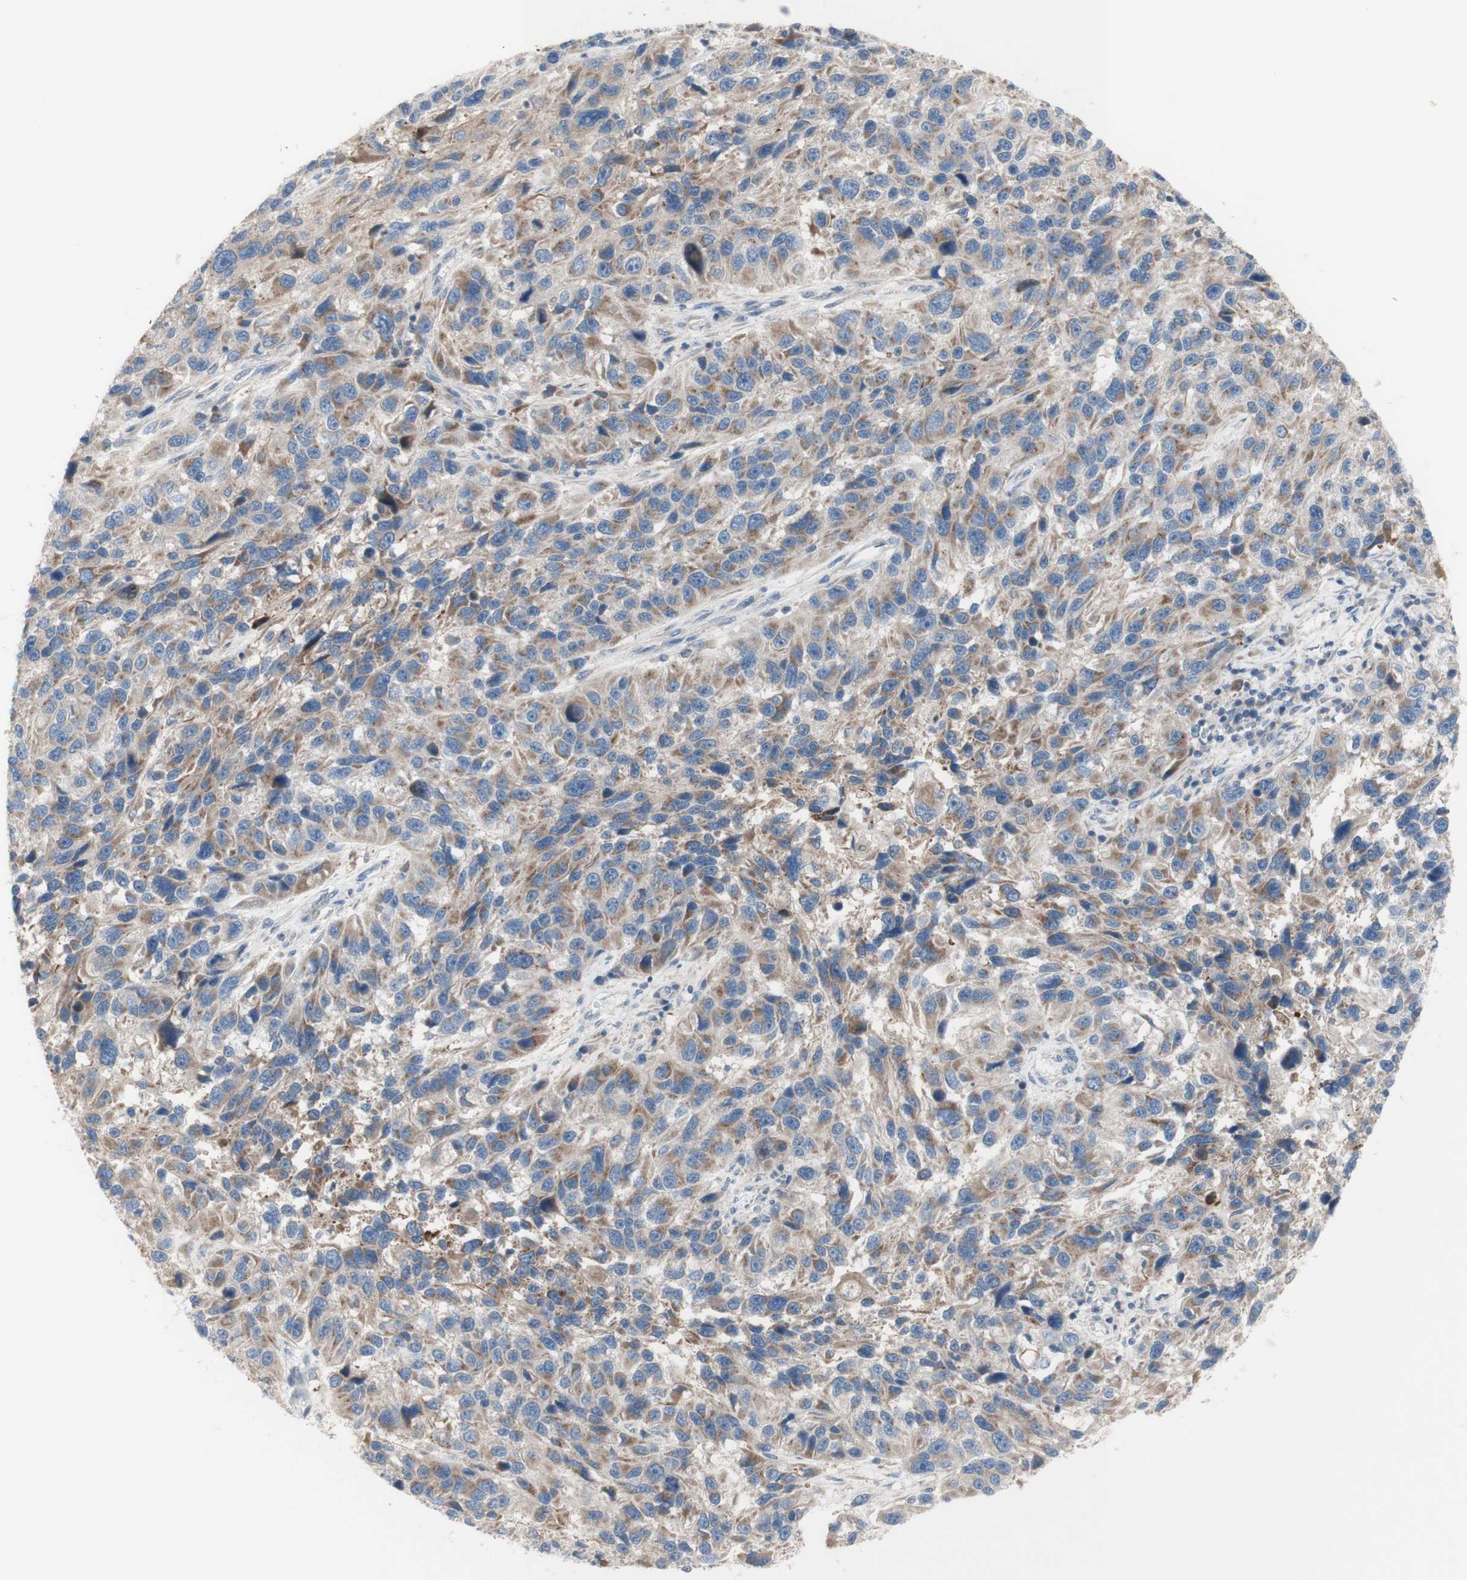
{"staining": {"intensity": "weak", "quantity": "25%-75%", "location": "cytoplasmic/membranous"}, "tissue": "melanoma", "cell_type": "Tumor cells", "image_type": "cancer", "snomed": [{"axis": "morphology", "description": "Malignant melanoma, NOS"}, {"axis": "topography", "description": "Skin"}], "caption": "The histopathology image reveals a brown stain indicating the presence of a protein in the cytoplasmic/membranous of tumor cells in malignant melanoma.", "gene": "C3orf52", "patient": {"sex": "male", "age": 53}}